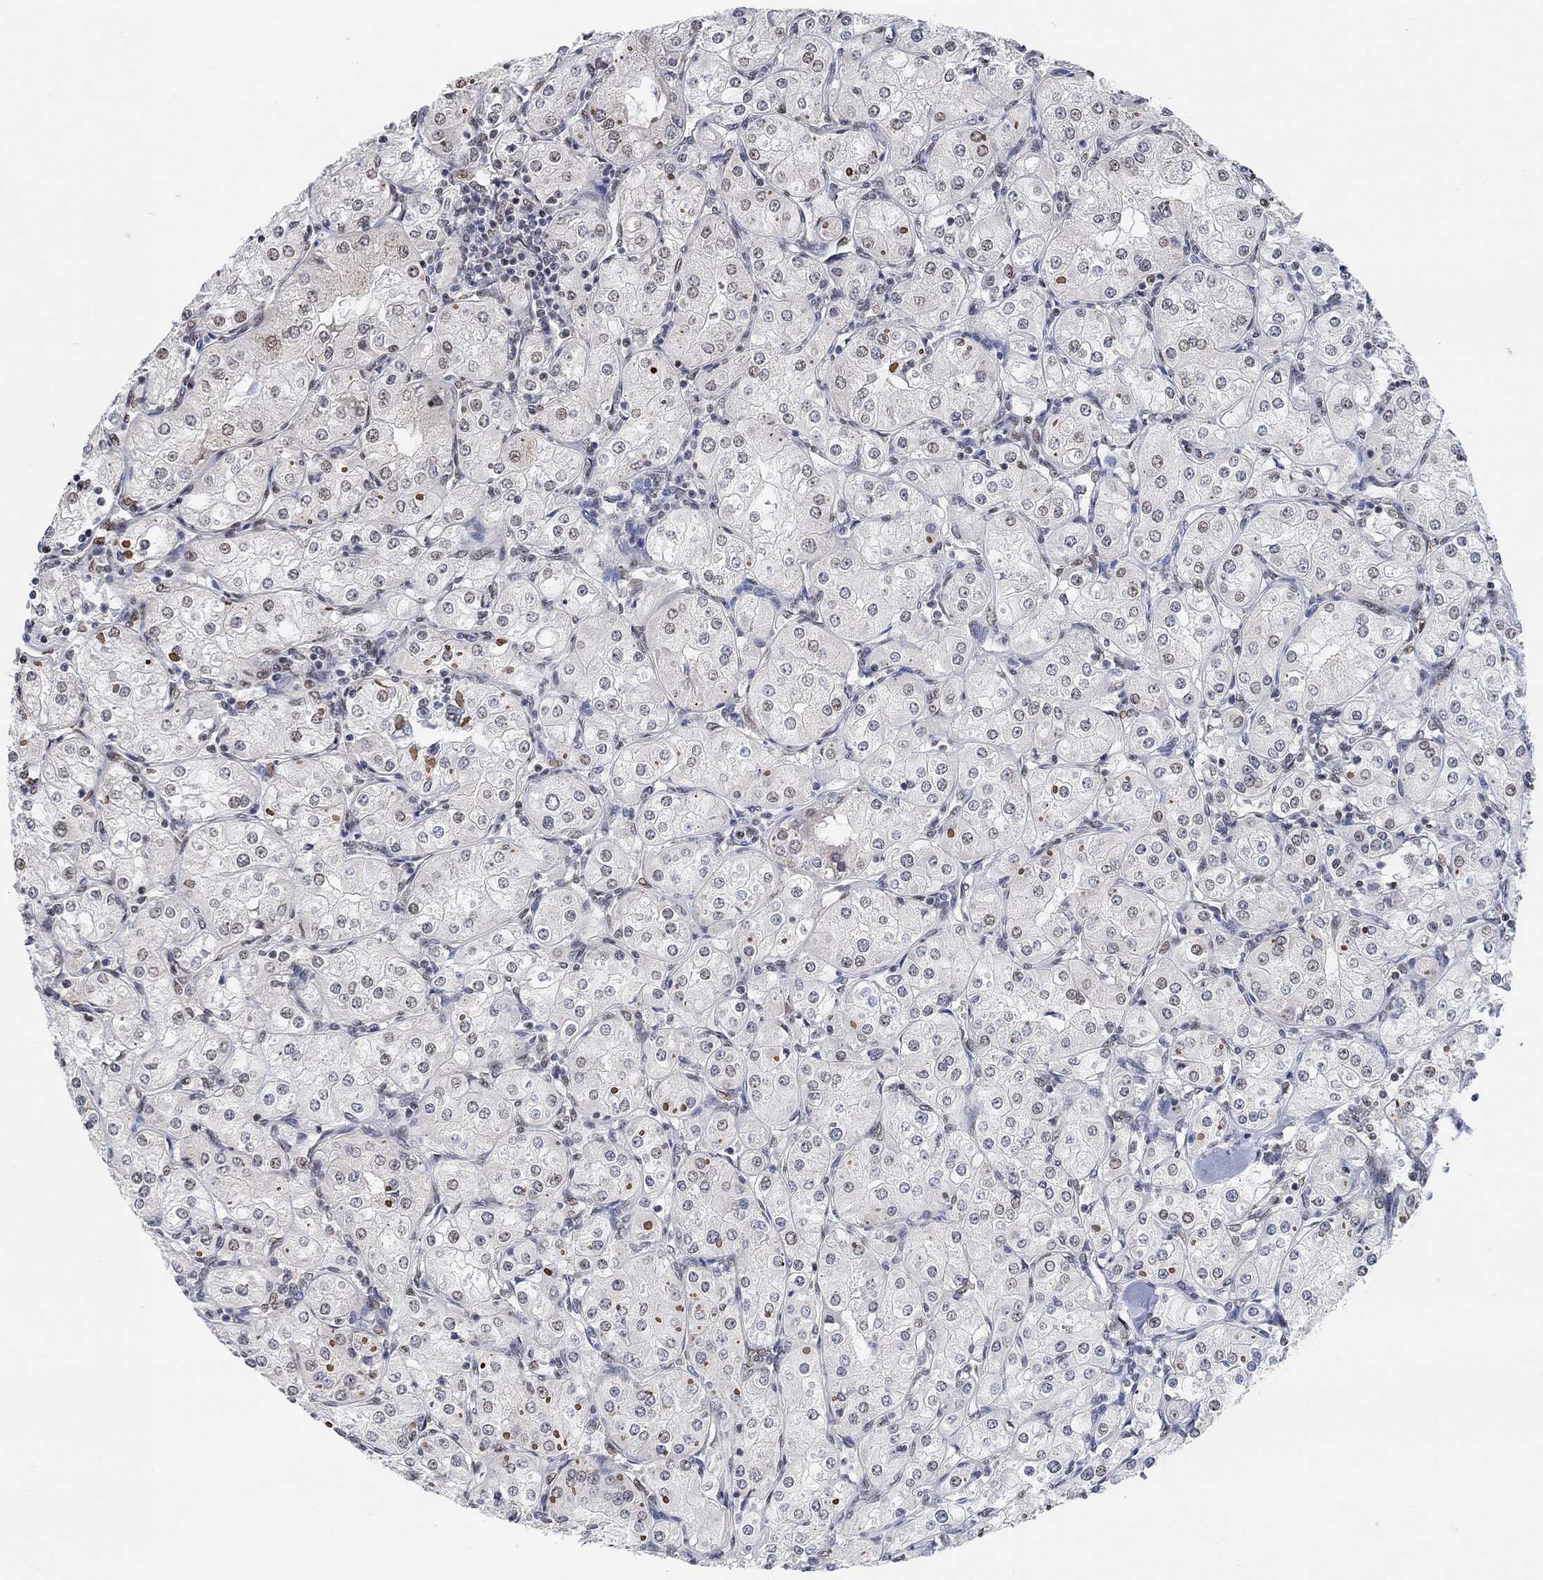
{"staining": {"intensity": "strong", "quantity": "<25%", "location": "nuclear"}, "tissue": "renal cancer", "cell_type": "Tumor cells", "image_type": "cancer", "snomed": [{"axis": "morphology", "description": "Adenocarcinoma, NOS"}, {"axis": "topography", "description": "Kidney"}], "caption": "There is medium levels of strong nuclear expression in tumor cells of renal adenocarcinoma, as demonstrated by immunohistochemical staining (brown color).", "gene": "USP39", "patient": {"sex": "male", "age": 77}}